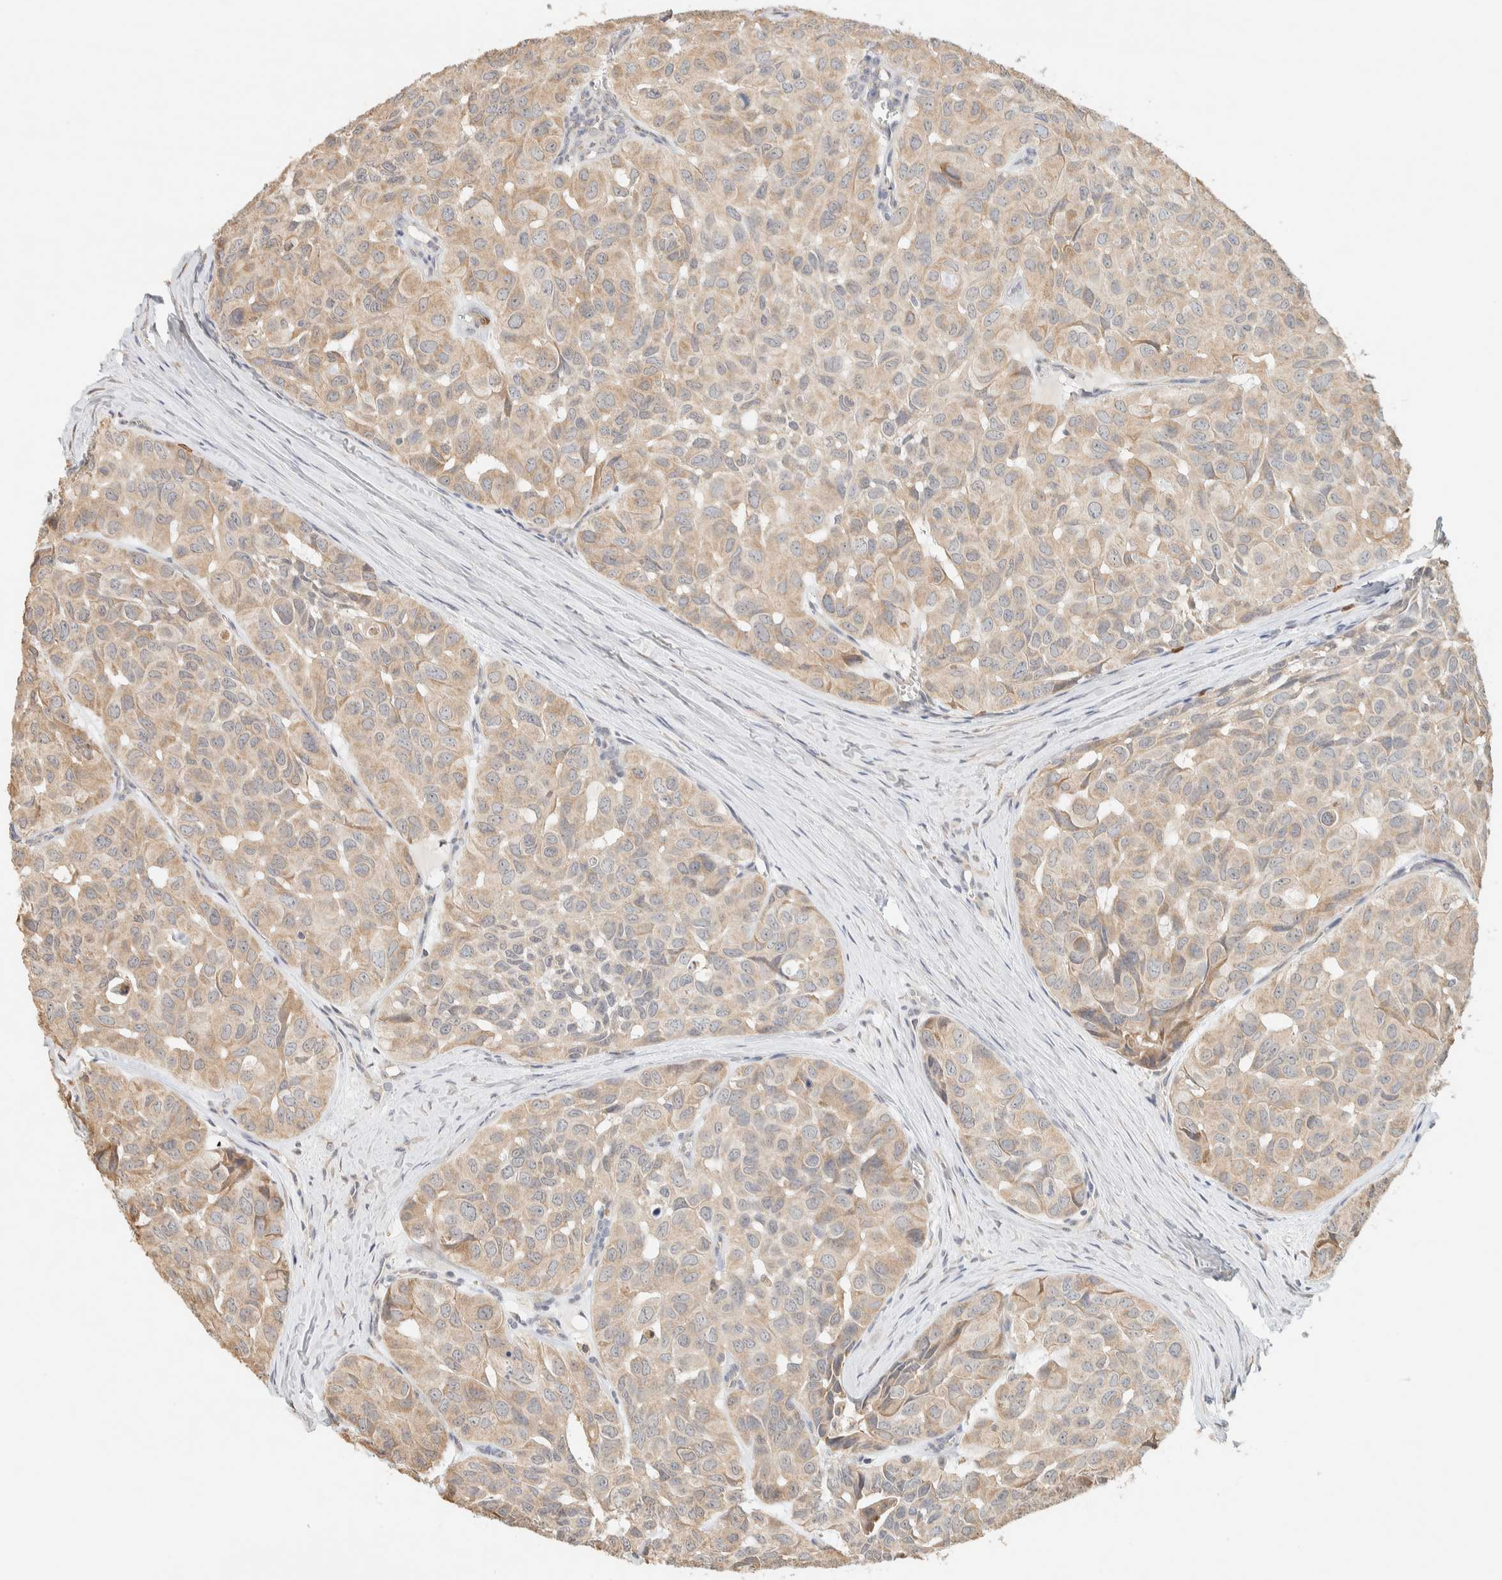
{"staining": {"intensity": "weak", "quantity": ">75%", "location": "cytoplasmic/membranous"}, "tissue": "head and neck cancer", "cell_type": "Tumor cells", "image_type": "cancer", "snomed": [{"axis": "morphology", "description": "Adenocarcinoma, NOS"}, {"axis": "topography", "description": "Salivary gland, NOS"}, {"axis": "topography", "description": "Head-Neck"}], "caption": "Tumor cells exhibit low levels of weak cytoplasmic/membranous staining in approximately >75% of cells in human head and neck cancer (adenocarcinoma).", "gene": "TTC3", "patient": {"sex": "female", "age": 76}}